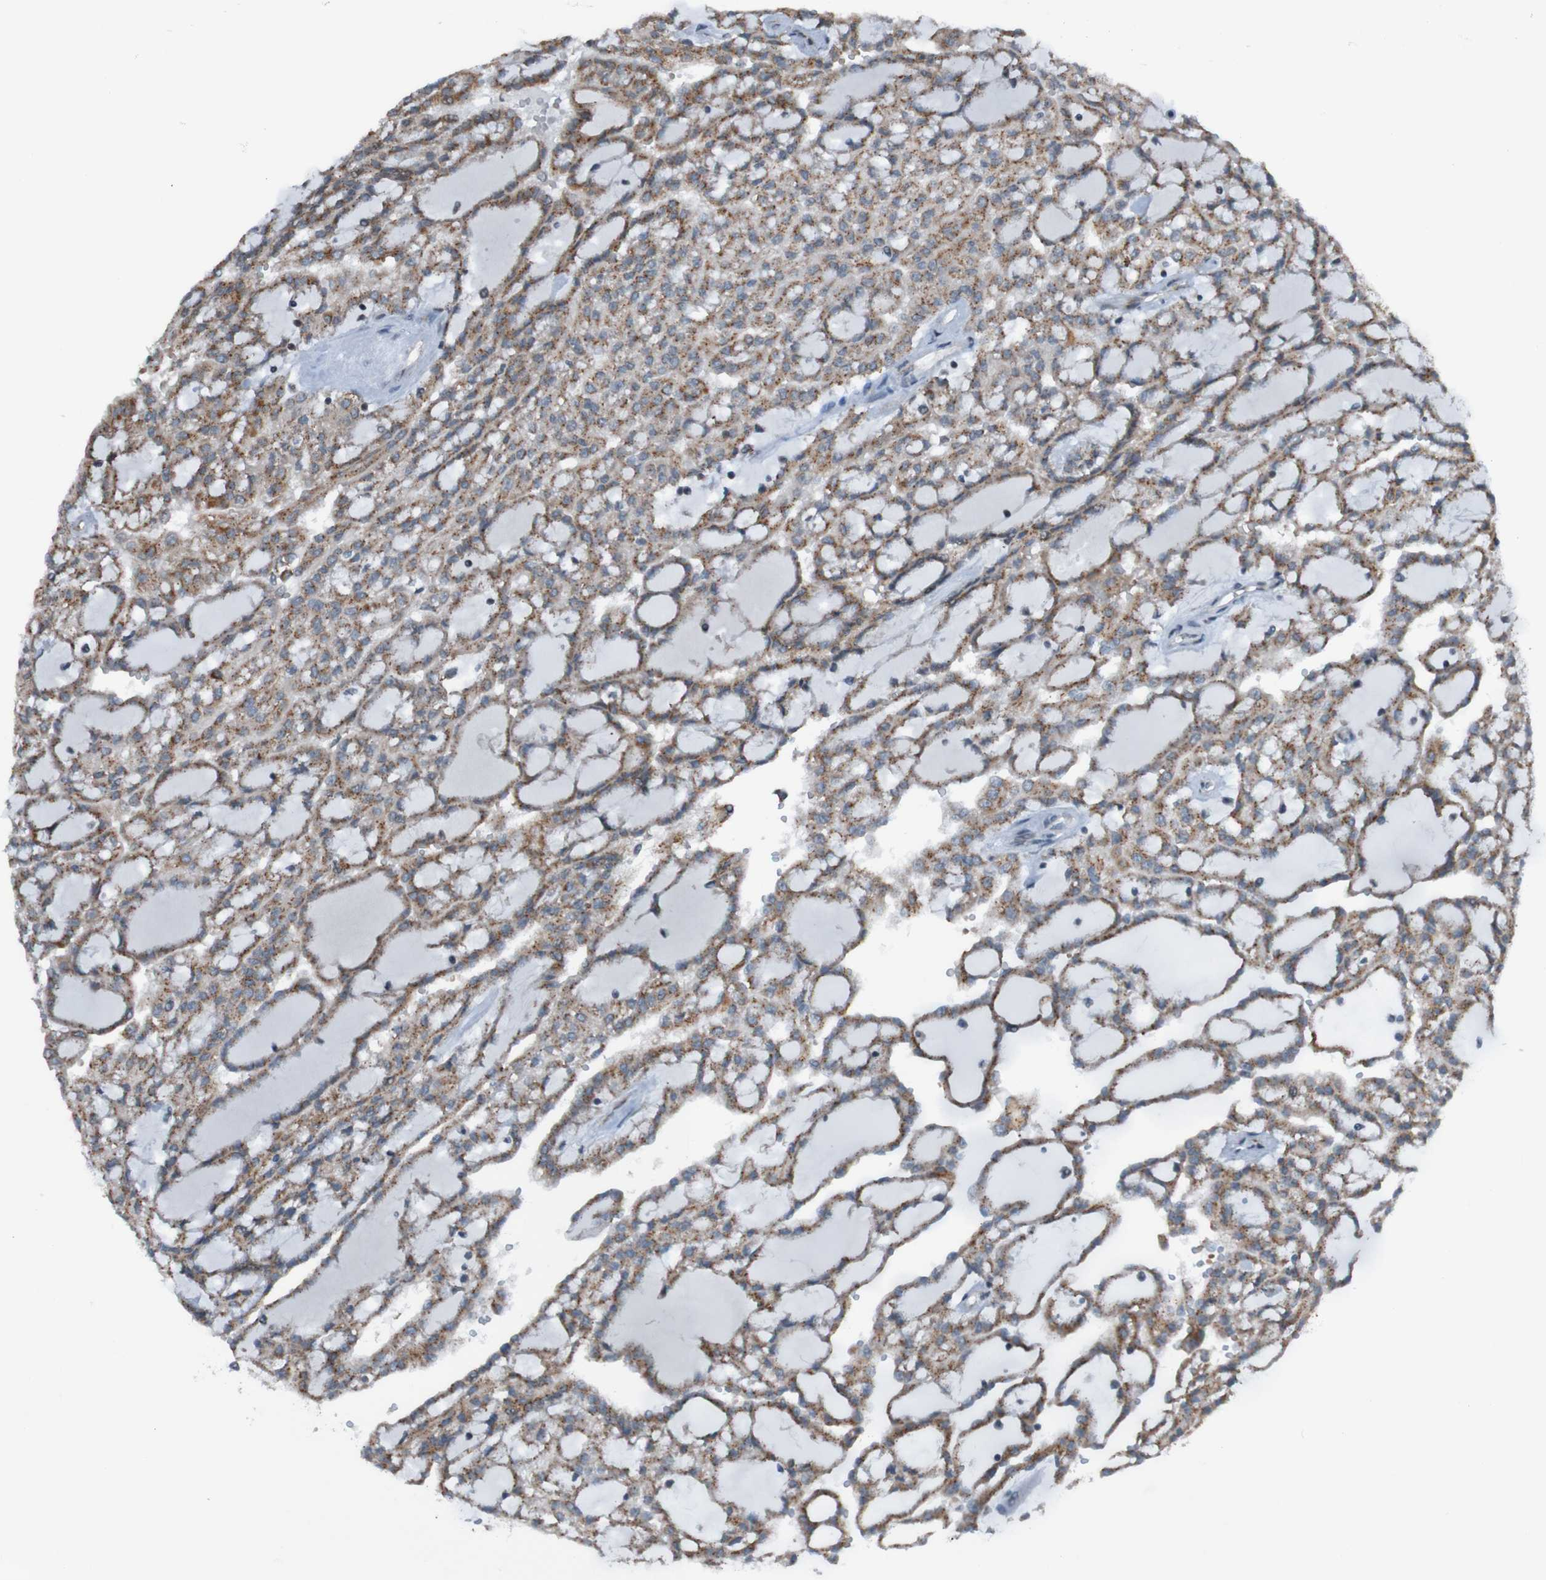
{"staining": {"intensity": "moderate", "quantity": ">75%", "location": "cytoplasmic/membranous"}, "tissue": "renal cancer", "cell_type": "Tumor cells", "image_type": "cancer", "snomed": [{"axis": "morphology", "description": "Adenocarcinoma, NOS"}, {"axis": "topography", "description": "Kidney"}], "caption": "A histopathology image of renal adenocarcinoma stained for a protein exhibits moderate cytoplasmic/membranous brown staining in tumor cells.", "gene": "UNG", "patient": {"sex": "male", "age": 63}}